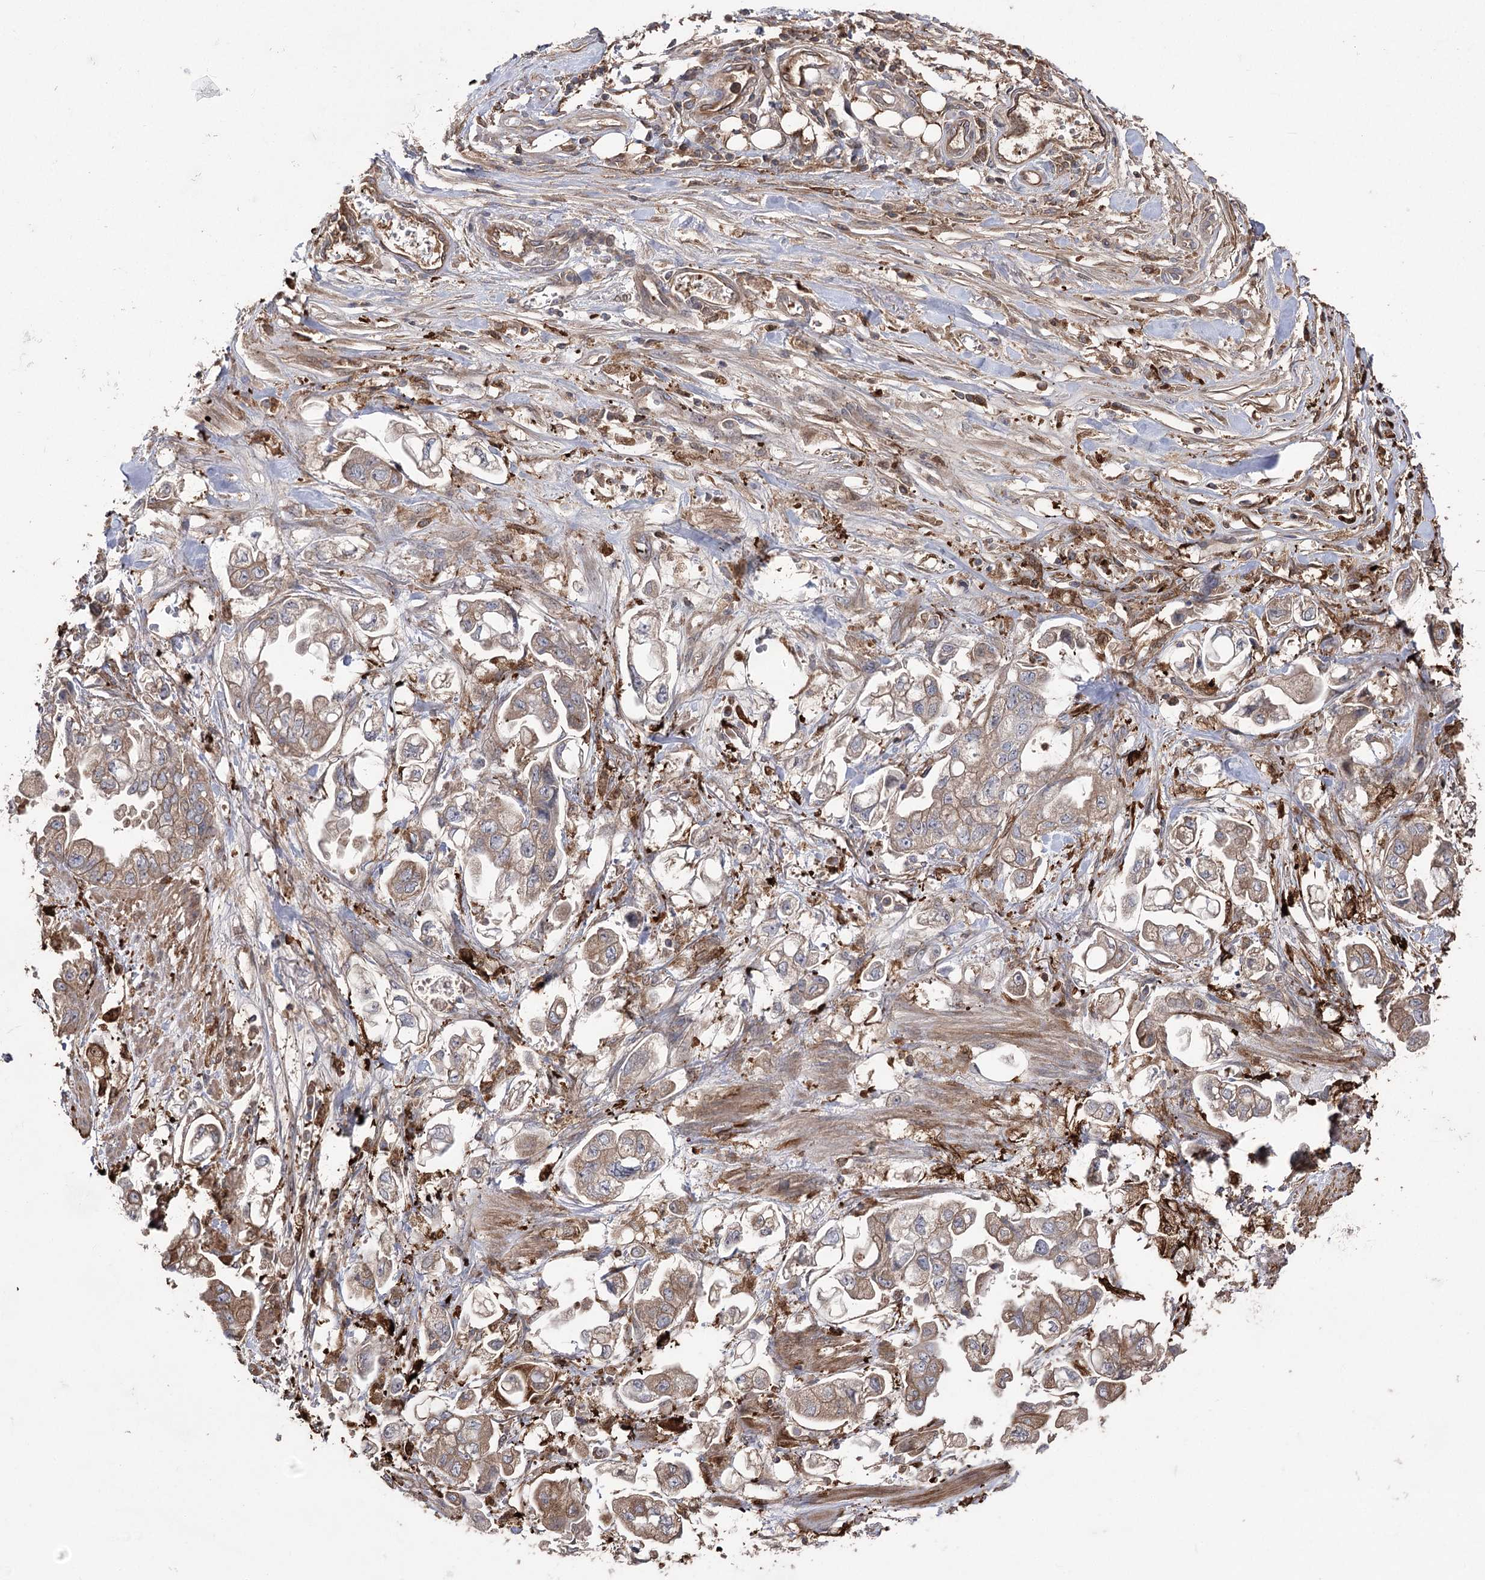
{"staining": {"intensity": "weak", "quantity": ">75%", "location": "cytoplasmic/membranous"}, "tissue": "stomach cancer", "cell_type": "Tumor cells", "image_type": "cancer", "snomed": [{"axis": "morphology", "description": "Adenocarcinoma, NOS"}, {"axis": "topography", "description": "Stomach"}], "caption": "Human stomach cancer stained with a brown dye reveals weak cytoplasmic/membranous positive positivity in about >75% of tumor cells.", "gene": "OTUD1", "patient": {"sex": "male", "age": 62}}